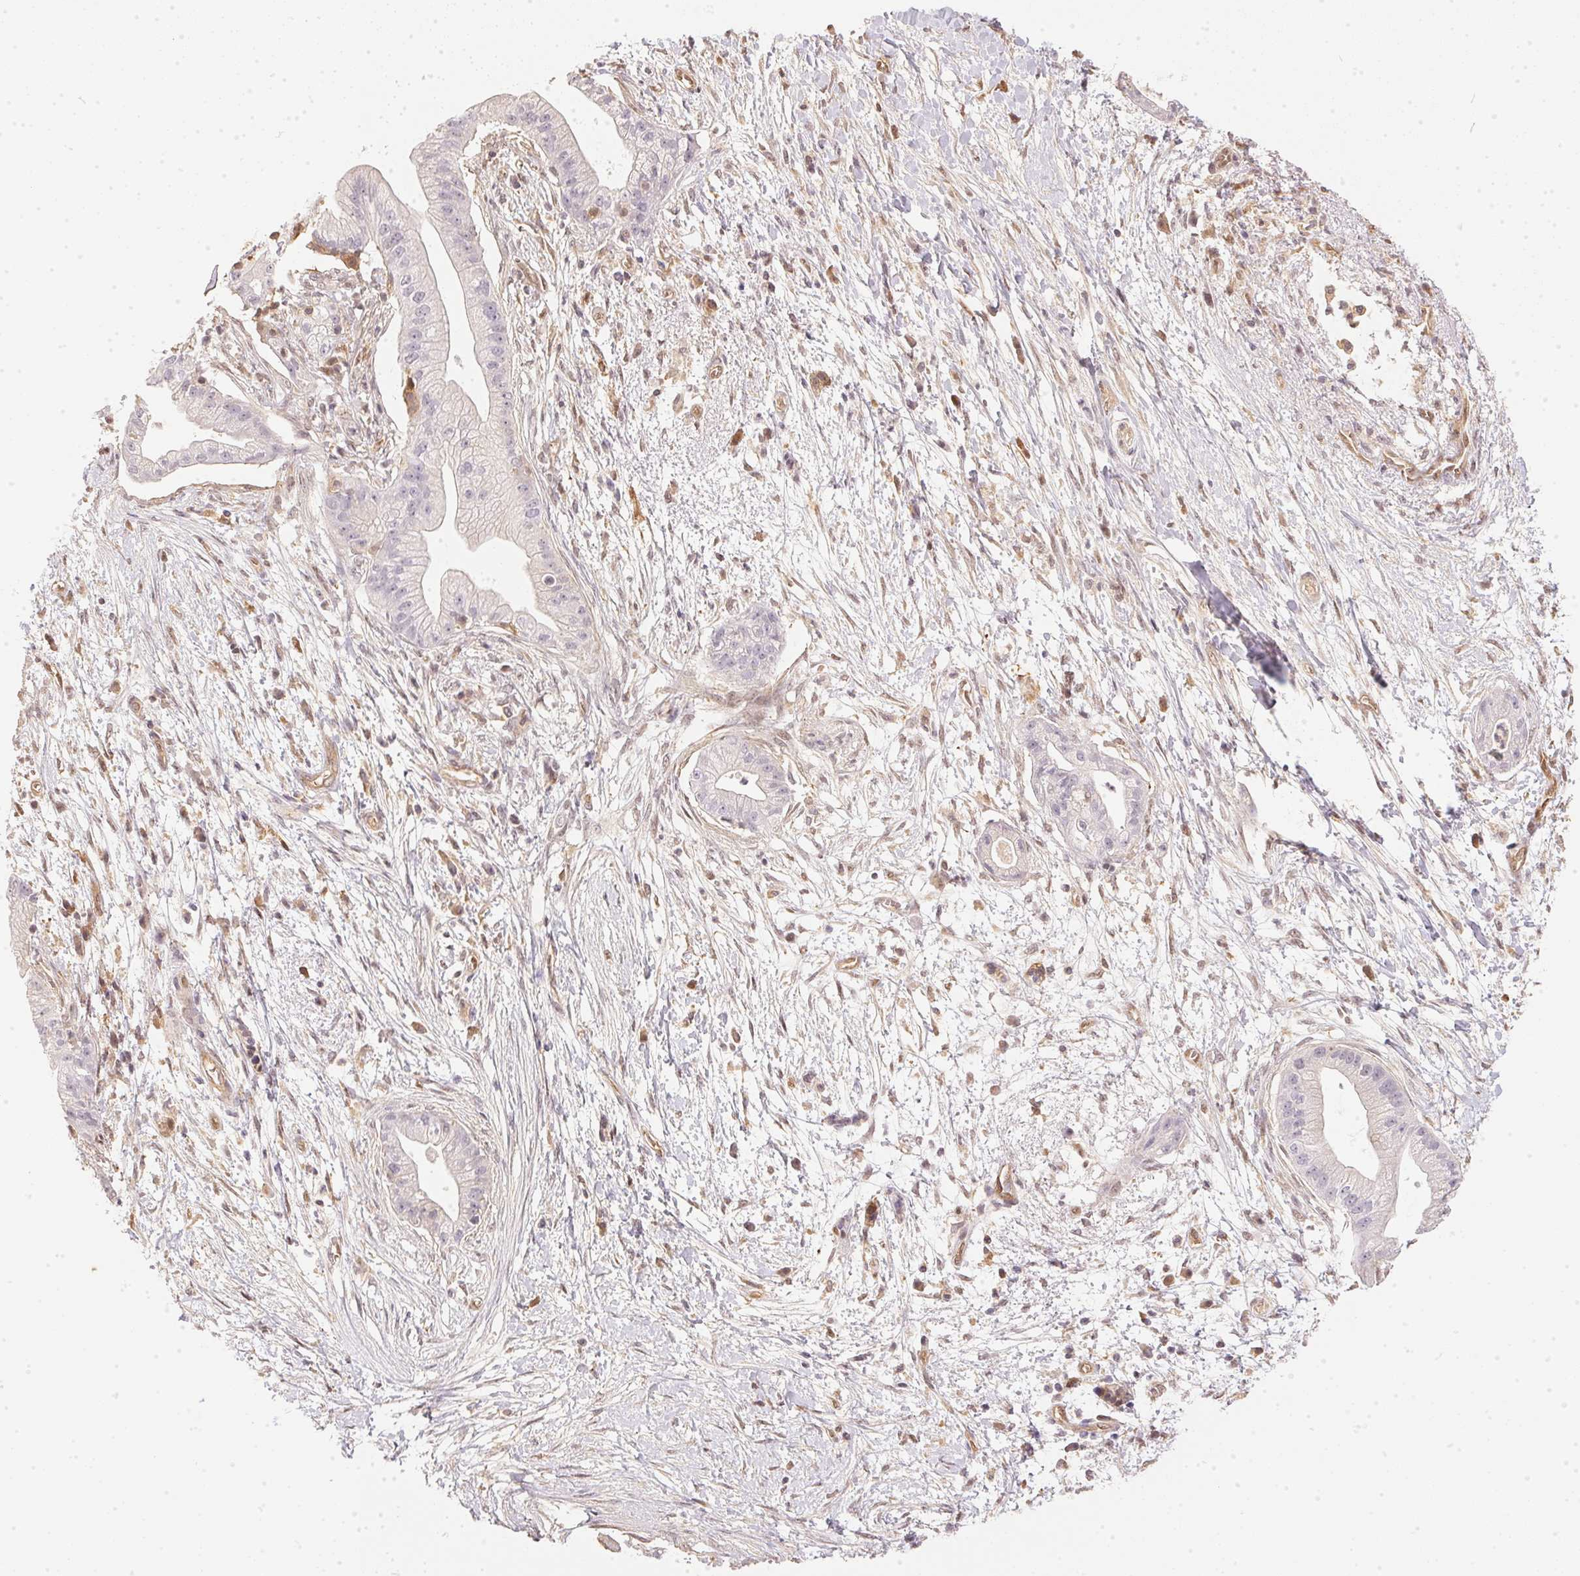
{"staining": {"intensity": "negative", "quantity": "none", "location": "none"}, "tissue": "pancreatic cancer", "cell_type": "Tumor cells", "image_type": "cancer", "snomed": [{"axis": "morphology", "description": "Normal tissue, NOS"}, {"axis": "morphology", "description": "Adenocarcinoma, NOS"}, {"axis": "topography", "description": "Lymph node"}, {"axis": "topography", "description": "Pancreas"}], "caption": "DAB (3,3'-diaminobenzidine) immunohistochemical staining of adenocarcinoma (pancreatic) exhibits no significant expression in tumor cells.", "gene": "BLMH", "patient": {"sex": "female", "age": 58}}